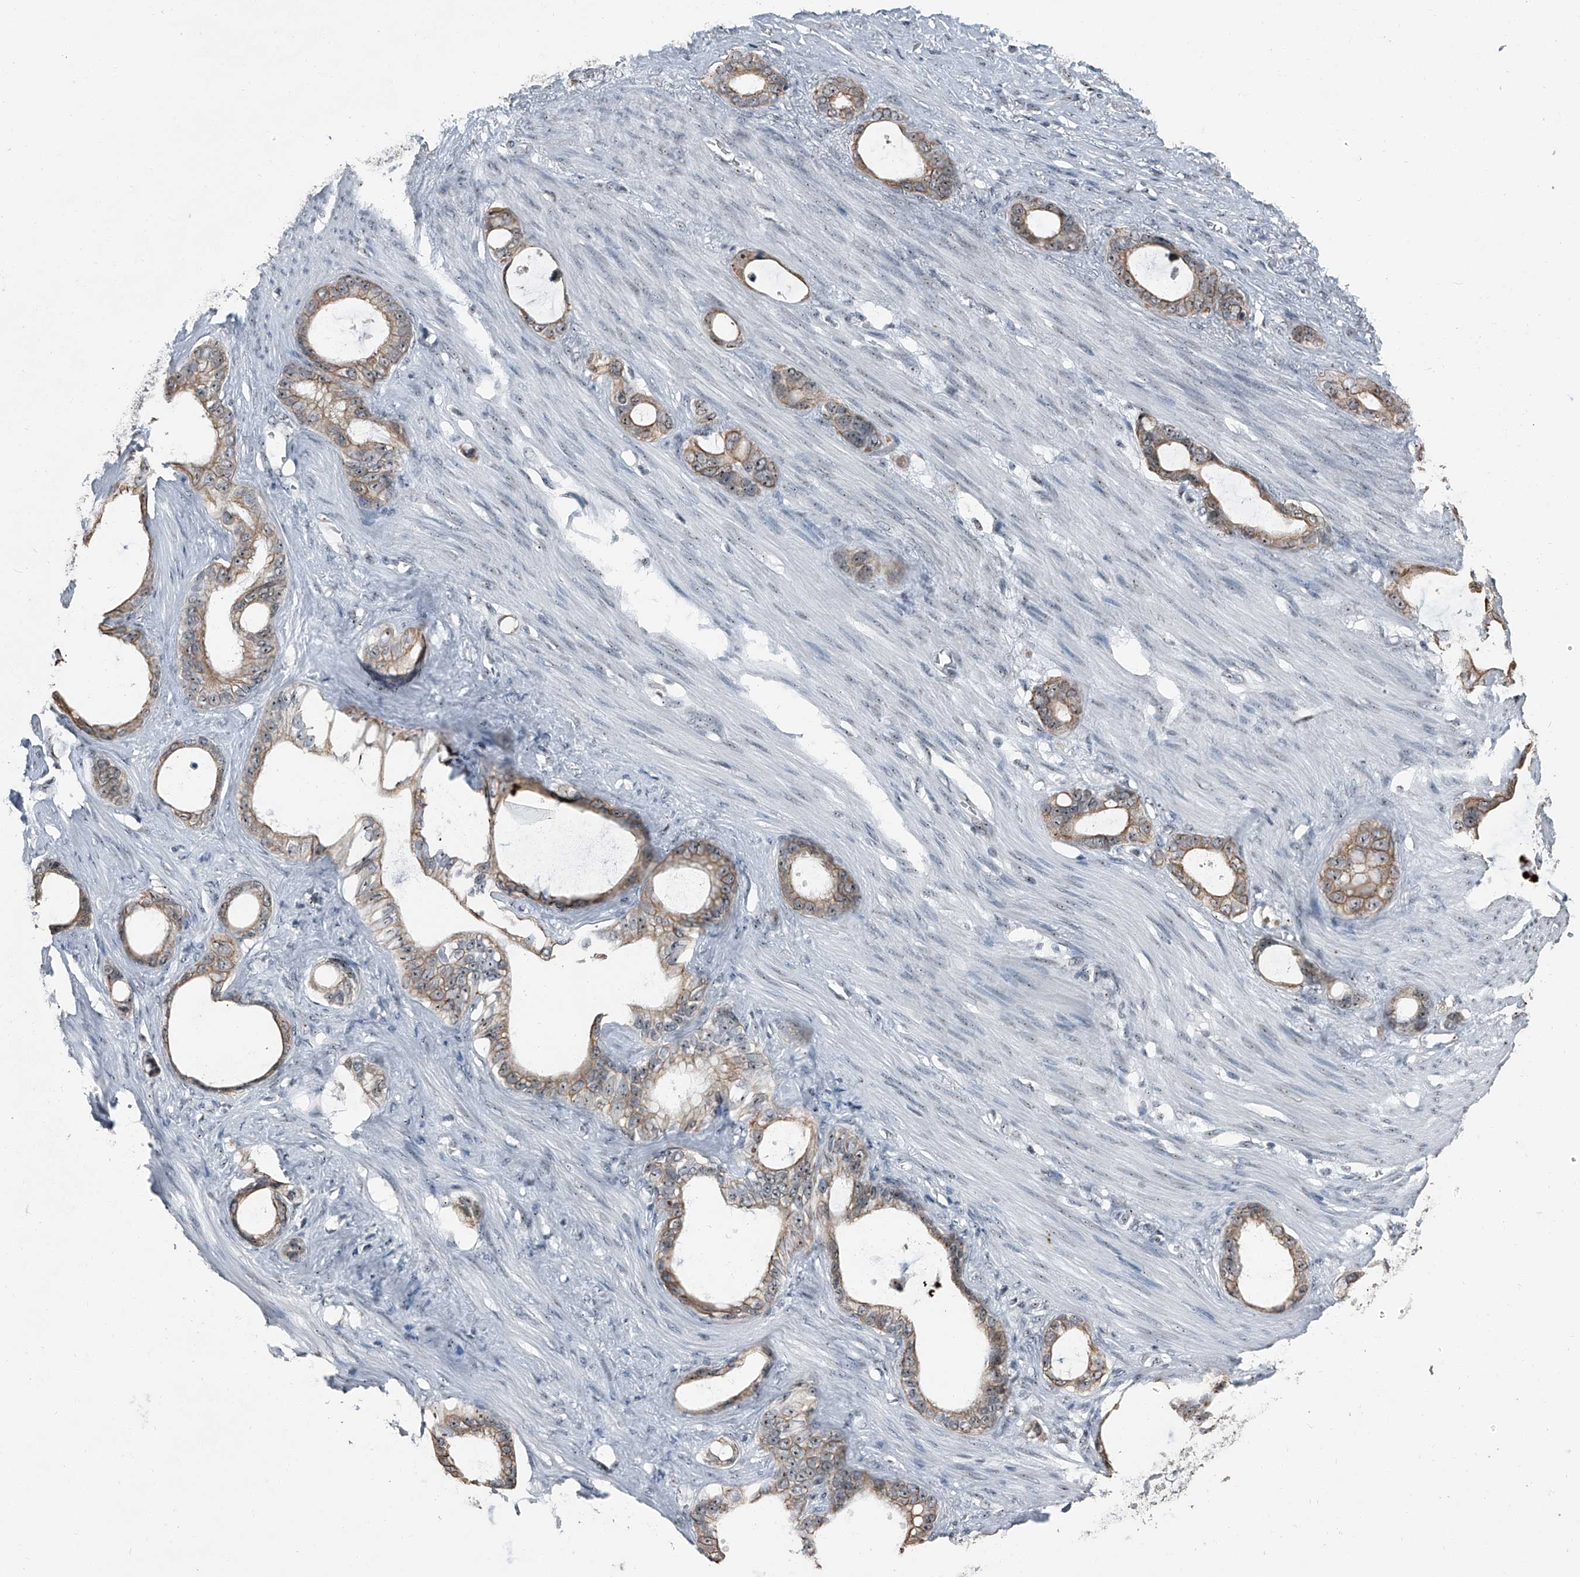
{"staining": {"intensity": "moderate", "quantity": ">75%", "location": "cytoplasmic/membranous,nuclear"}, "tissue": "stomach cancer", "cell_type": "Tumor cells", "image_type": "cancer", "snomed": [{"axis": "morphology", "description": "Adenocarcinoma, NOS"}, {"axis": "topography", "description": "Stomach"}], "caption": "The image reveals staining of stomach cancer (adenocarcinoma), revealing moderate cytoplasmic/membranous and nuclear protein staining (brown color) within tumor cells.", "gene": "TCOF1", "patient": {"sex": "female", "age": 75}}